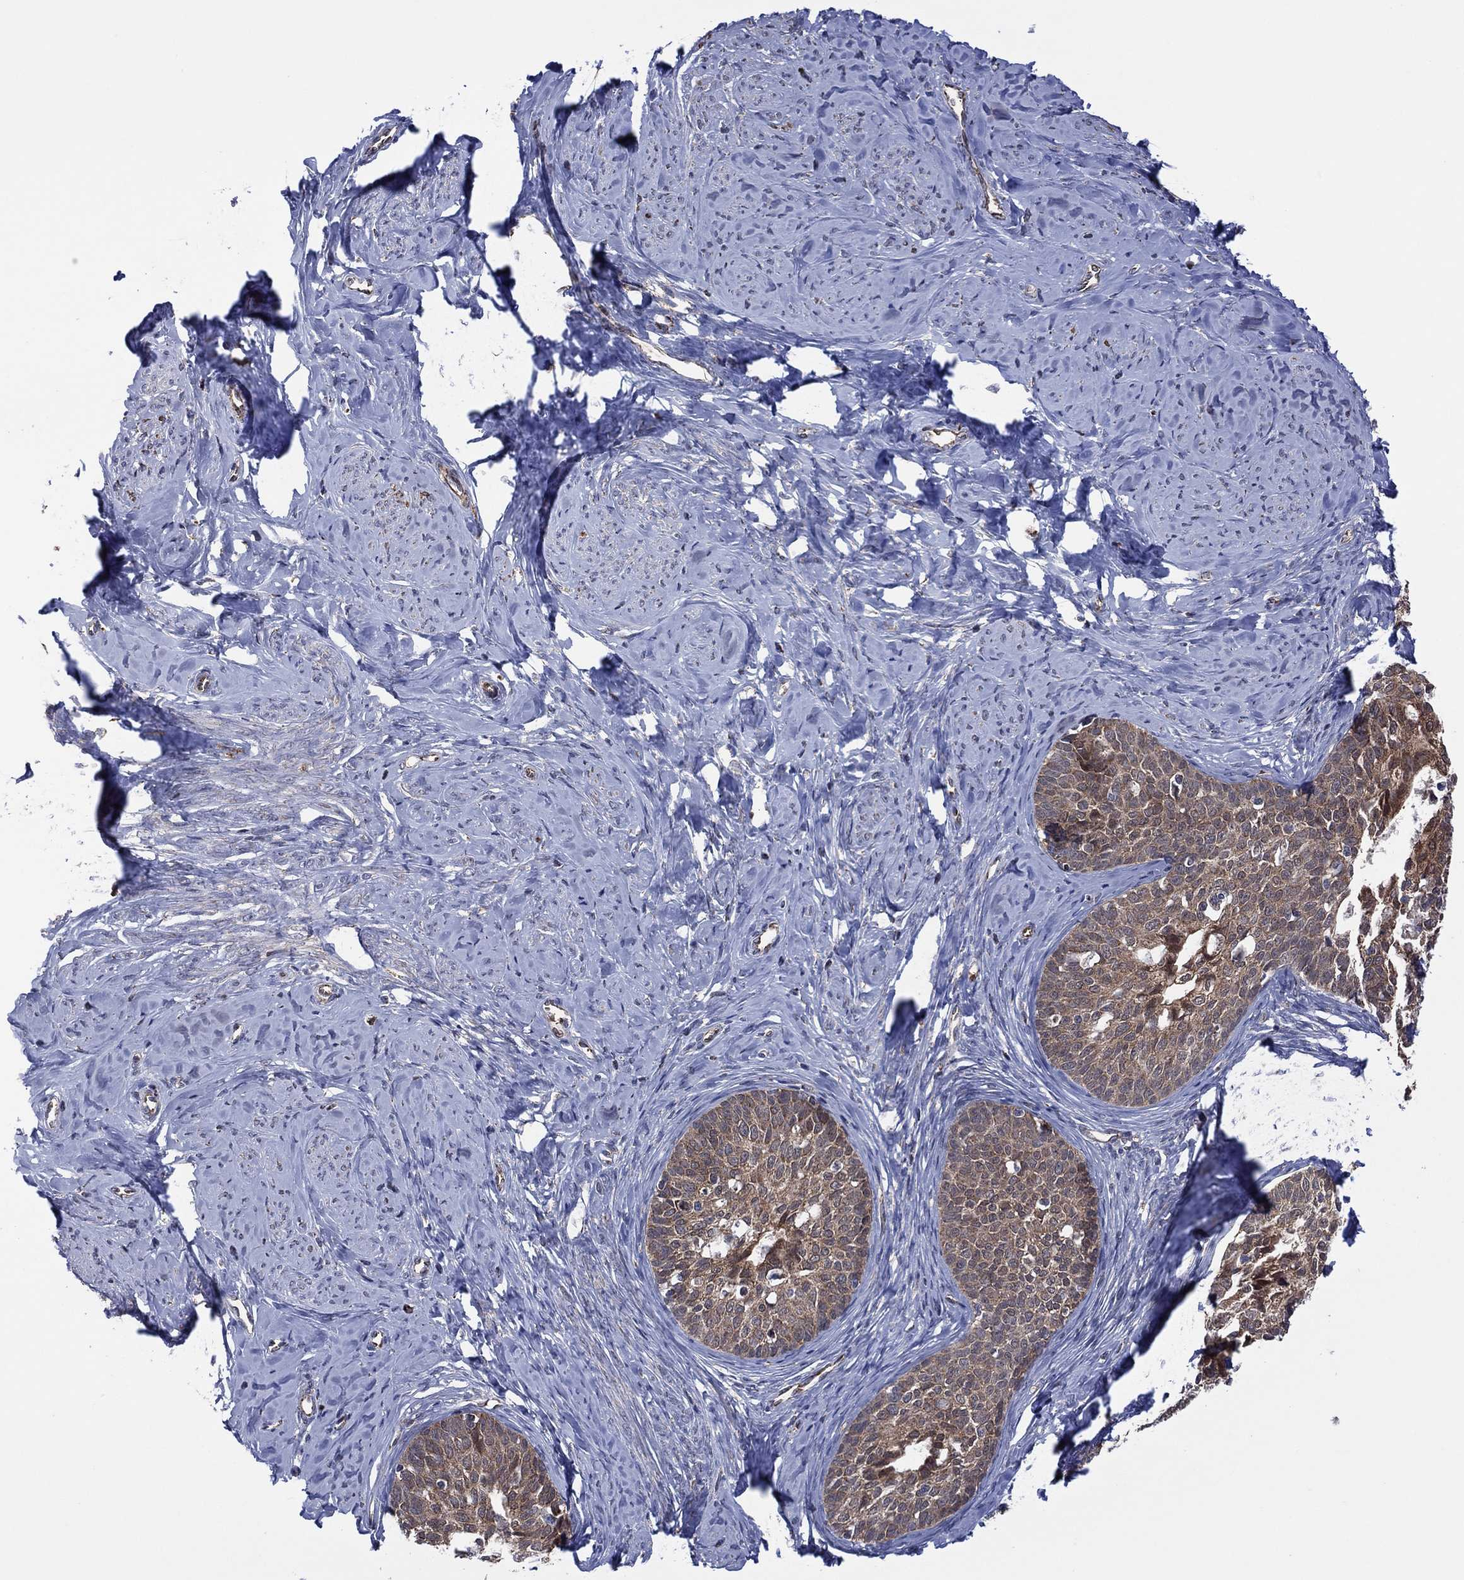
{"staining": {"intensity": "weak", "quantity": ">75%", "location": "cytoplasmic/membranous"}, "tissue": "cervical cancer", "cell_type": "Tumor cells", "image_type": "cancer", "snomed": [{"axis": "morphology", "description": "Squamous cell carcinoma, NOS"}, {"axis": "topography", "description": "Cervix"}], "caption": "Immunohistochemical staining of human cervical cancer (squamous cell carcinoma) exhibits low levels of weak cytoplasmic/membranous expression in about >75% of tumor cells.", "gene": "PIDD1", "patient": {"sex": "female", "age": 51}}